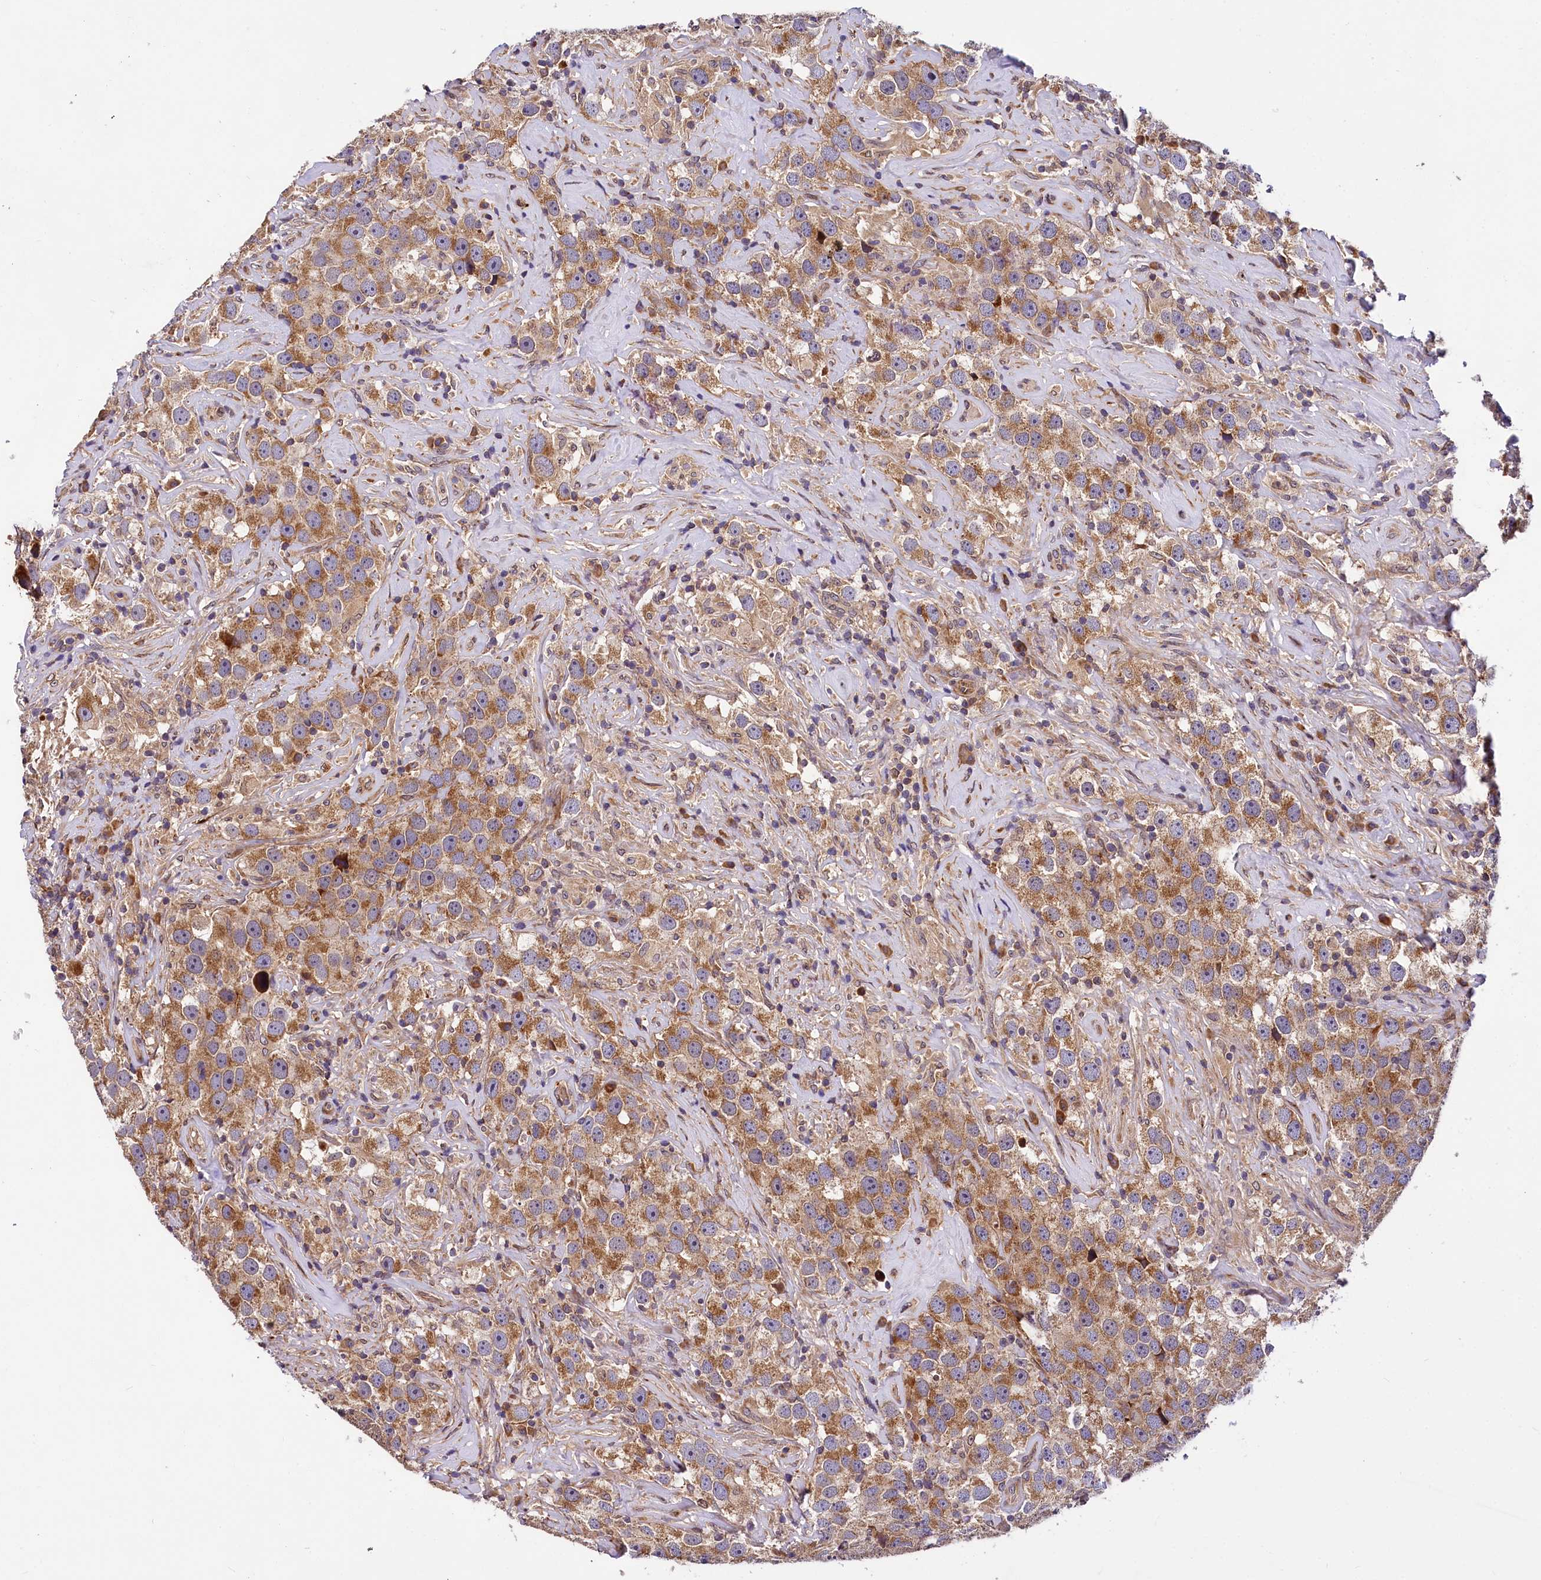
{"staining": {"intensity": "moderate", "quantity": ">75%", "location": "cytoplasmic/membranous"}, "tissue": "testis cancer", "cell_type": "Tumor cells", "image_type": "cancer", "snomed": [{"axis": "morphology", "description": "Seminoma, NOS"}, {"axis": "topography", "description": "Testis"}], "caption": "Protein expression analysis of human seminoma (testis) reveals moderate cytoplasmic/membranous positivity in about >75% of tumor cells.", "gene": "SUPV3L1", "patient": {"sex": "male", "age": 49}}